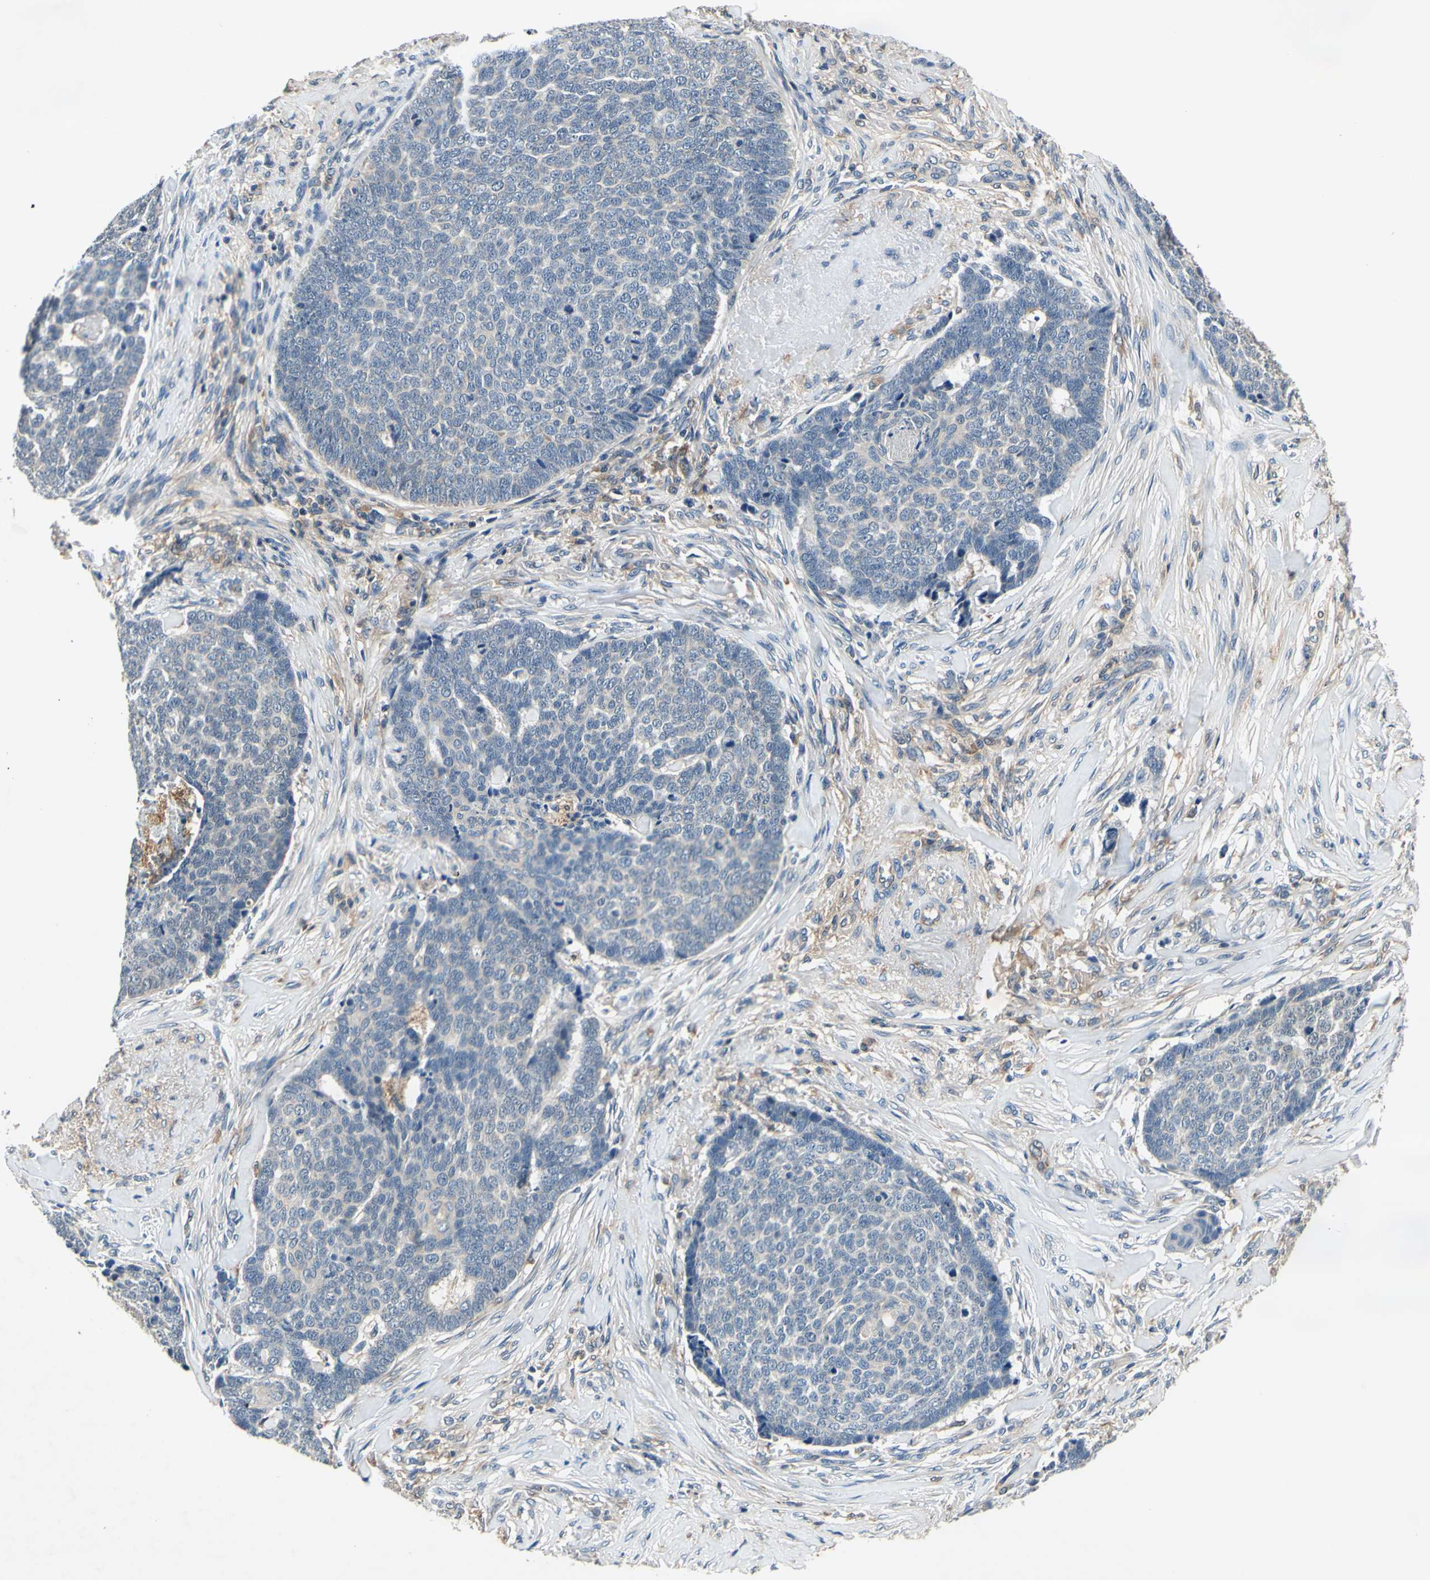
{"staining": {"intensity": "negative", "quantity": "none", "location": "none"}, "tissue": "skin cancer", "cell_type": "Tumor cells", "image_type": "cancer", "snomed": [{"axis": "morphology", "description": "Basal cell carcinoma"}, {"axis": "topography", "description": "Skin"}], "caption": "Immunohistochemistry of human basal cell carcinoma (skin) displays no expression in tumor cells.", "gene": "PLA2G4A", "patient": {"sex": "male", "age": 84}}